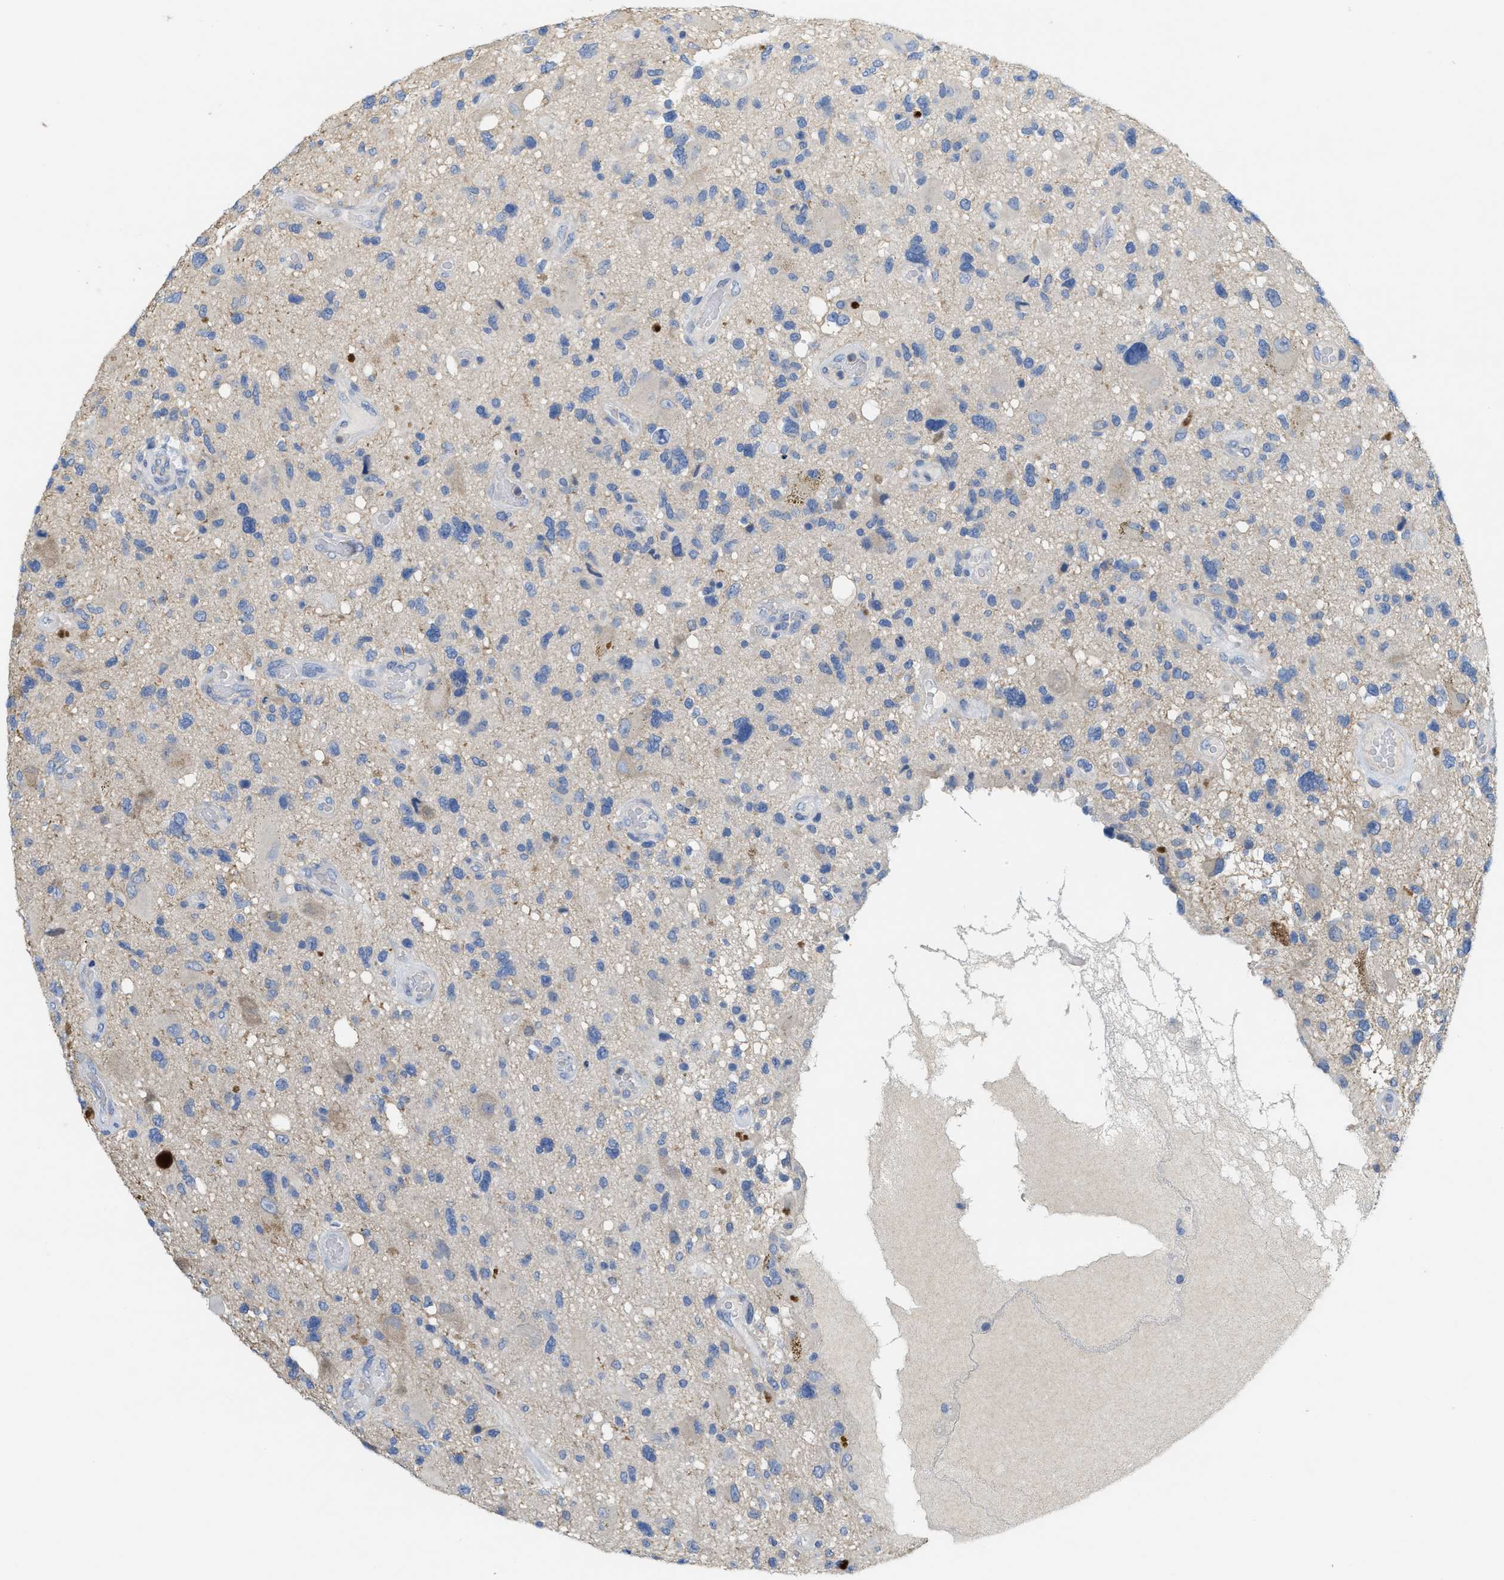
{"staining": {"intensity": "negative", "quantity": "none", "location": "none"}, "tissue": "glioma", "cell_type": "Tumor cells", "image_type": "cancer", "snomed": [{"axis": "morphology", "description": "Glioma, malignant, High grade"}, {"axis": "topography", "description": "Brain"}], "caption": "This is a image of immunohistochemistry (IHC) staining of malignant high-grade glioma, which shows no expression in tumor cells.", "gene": "CPA2", "patient": {"sex": "male", "age": 33}}